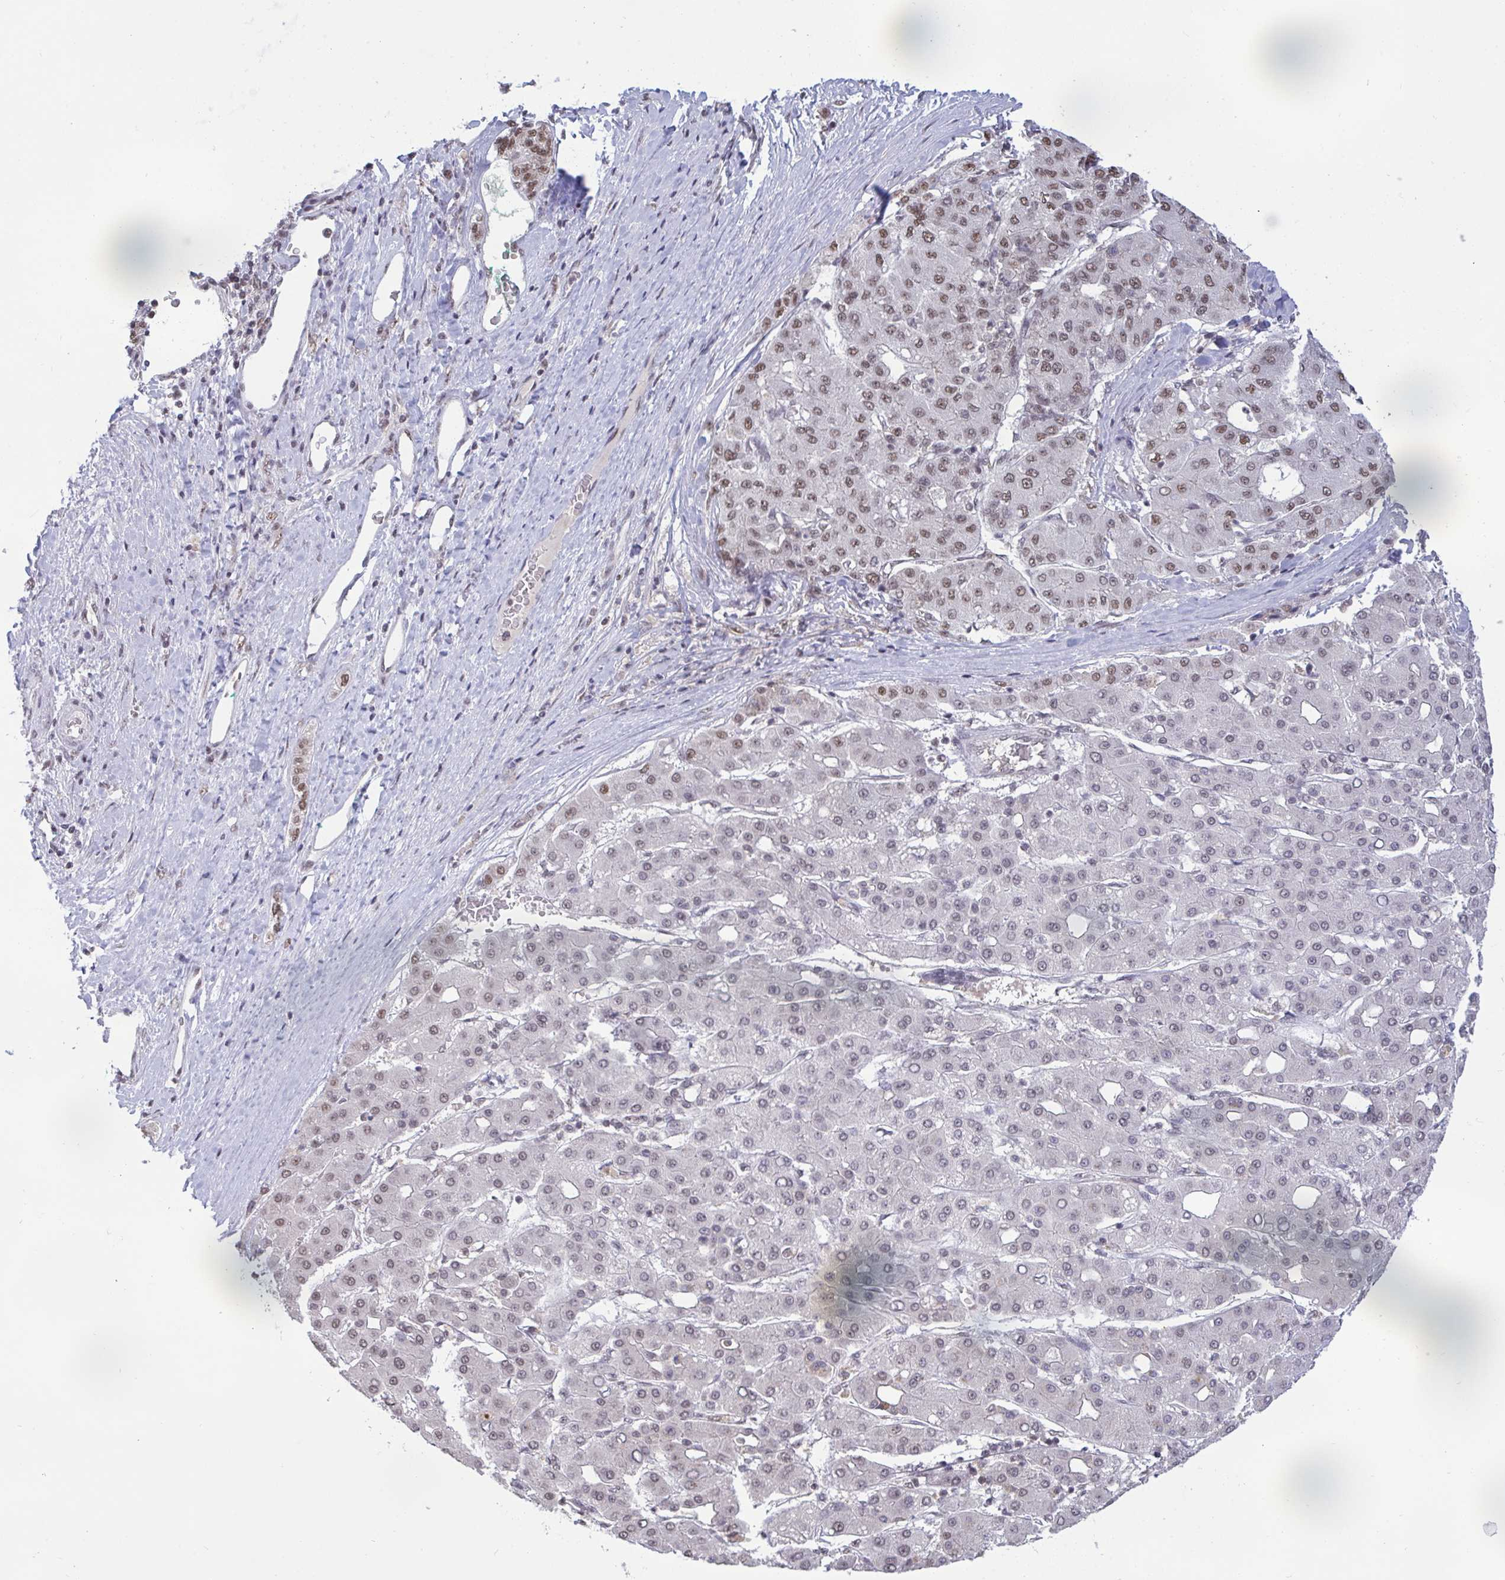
{"staining": {"intensity": "weak", "quantity": "25%-75%", "location": "nuclear"}, "tissue": "liver cancer", "cell_type": "Tumor cells", "image_type": "cancer", "snomed": [{"axis": "morphology", "description": "Carcinoma, Hepatocellular, NOS"}, {"axis": "topography", "description": "Liver"}], "caption": "Immunohistochemical staining of liver hepatocellular carcinoma exhibits weak nuclear protein staining in about 25%-75% of tumor cells. Immunohistochemistry (ihc) stains the protein in brown and the nuclei are stained blue.", "gene": "PUF60", "patient": {"sex": "male", "age": 65}}